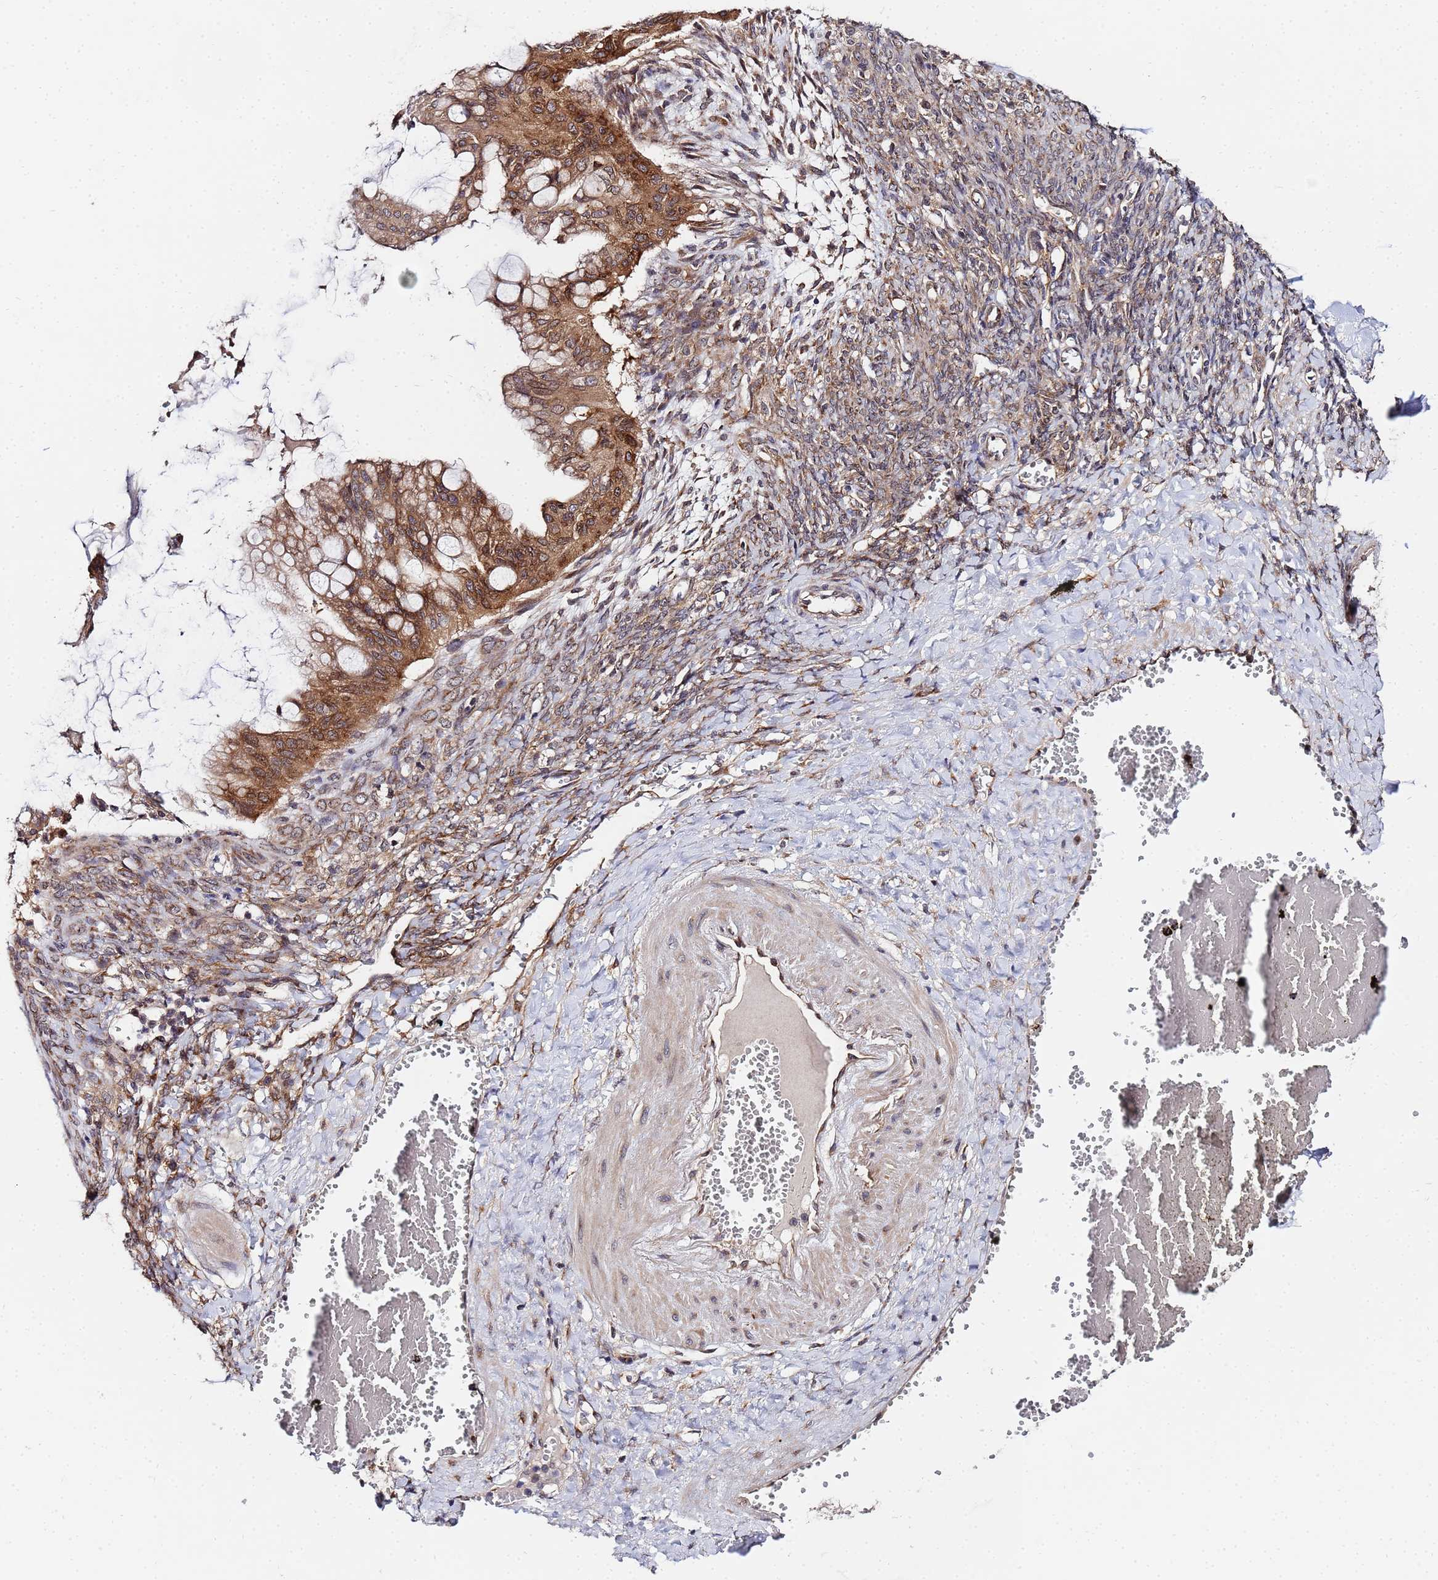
{"staining": {"intensity": "moderate", "quantity": ">75%", "location": "cytoplasmic/membranous"}, "tissue": "ovarian cancer", "cell_type": "Tumor cells", "image_type": "cancer", "snomed": [{"axis": "morphology", "description": "Cystadenocarcinoma, mucinous, NOS"}, {"axis": "topography", "description": "Ovary"}], "caption": "Human mucinous cystadenocarcinoma (ovarian) stained with a brown dye exhibits moderate cytoplasmic/membranous positive staining in about >75% of tumor cells.", "gene": "UNC93B1", "patient": {"sex": "female", "age": 73}}